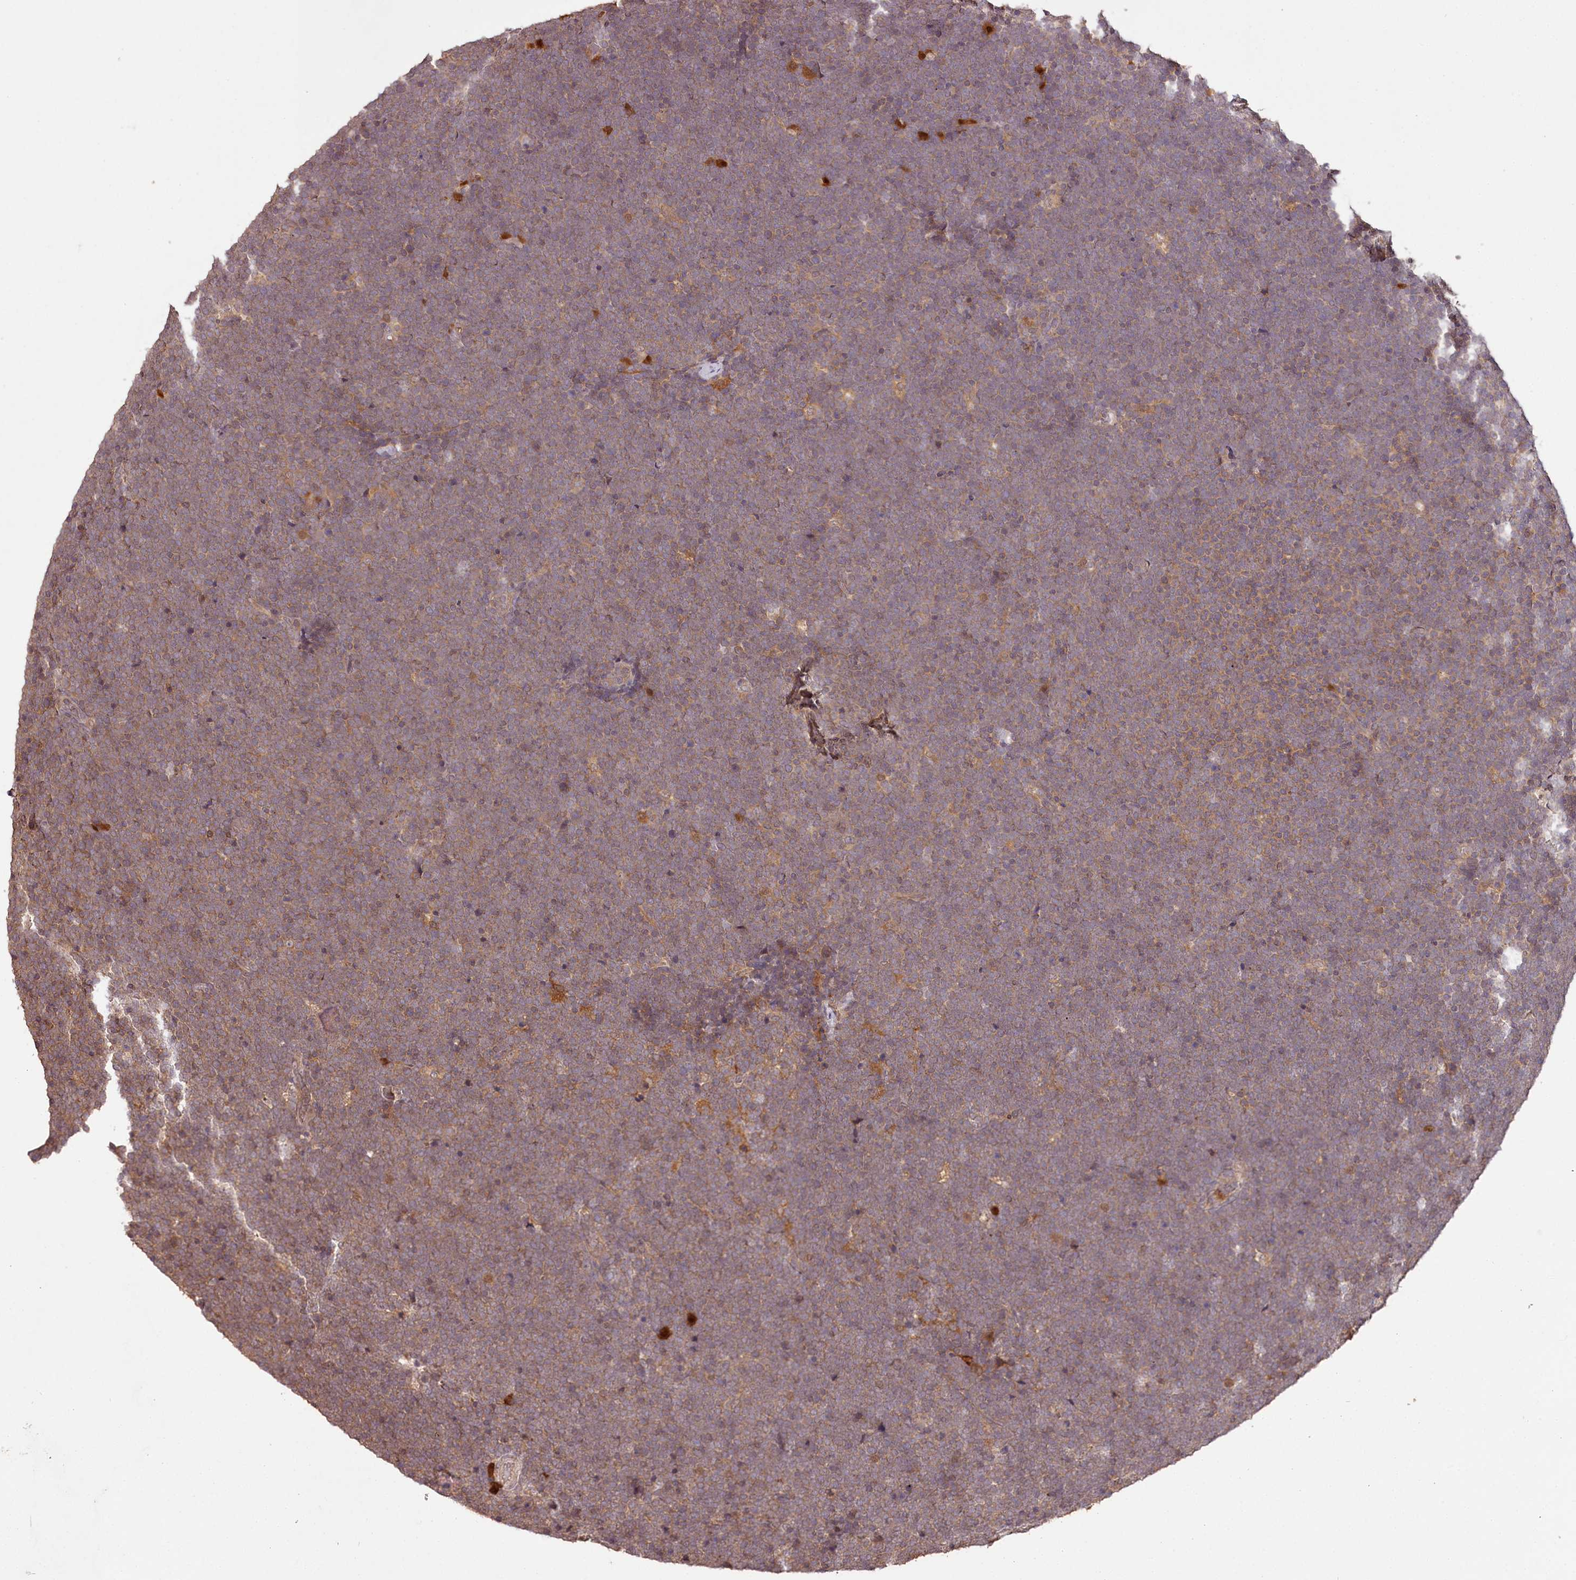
{"staining": {"intensity": "moderate", "quantity": ">75%", "location": "cytoplasmic/membranous"}, "tissue": "lymphoma", "cell_type": "Tumor cells", "image_type": "cancer", "snomed": [{"axis": "morphology", "description": "Malignant lymphoma, non-Hodgkin's type, High grade"}, {"axis": "topography", "description": "Lymph node"}], "caption": "This image displays immunohistochemistry staining of malignant lymphoma, non-Hodgkin's type (high-grade), with medium moderate cytoplasmic/membranous expression in approximately >75% of tumor cells.", "gene": "TTC12", "patient": {"sex": "male", "age": 13}}